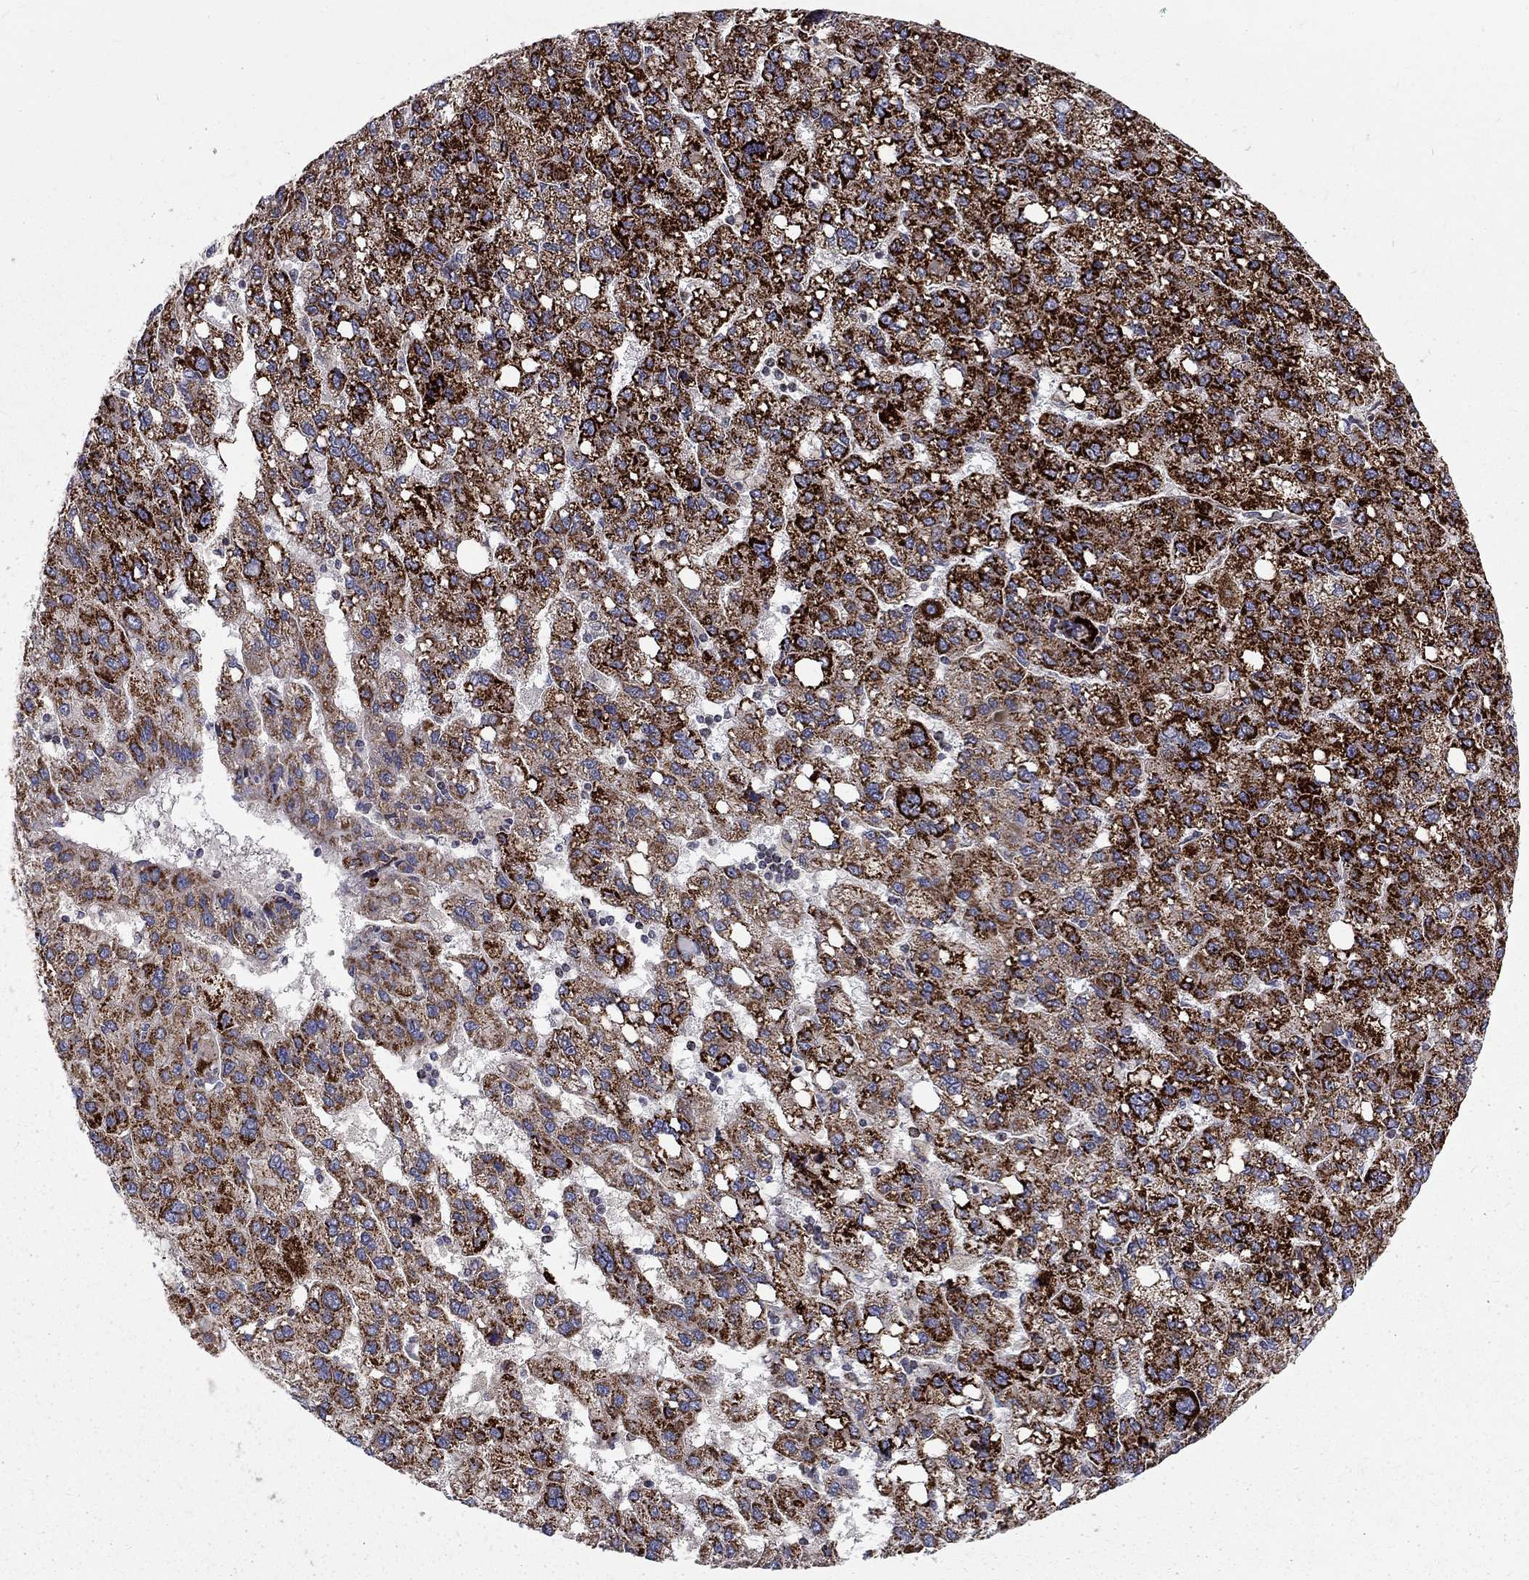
{"staining": {"intensity": "strong", "quantity": ">75%", "location": "cytoplasmic/membranous"}, "tissue": "liver cancer", "cell_type": "Tumor cells", "image_type": "cancer", "snomed": [{"axis": "morphology", "description": "Carcinoma, Hepatocellular, NOS"}, {"axis": "topography", "description": "Liver"}], "caption": "Protein positivity by IHC demonstrates strong cytoplasmic/membranous positivity in approximately >75% of tumor cells in liver cancer (hepatocellular carcinoma).", "gene": "ALDH1B1", "patient": {"sex": "female", "age": 82}}